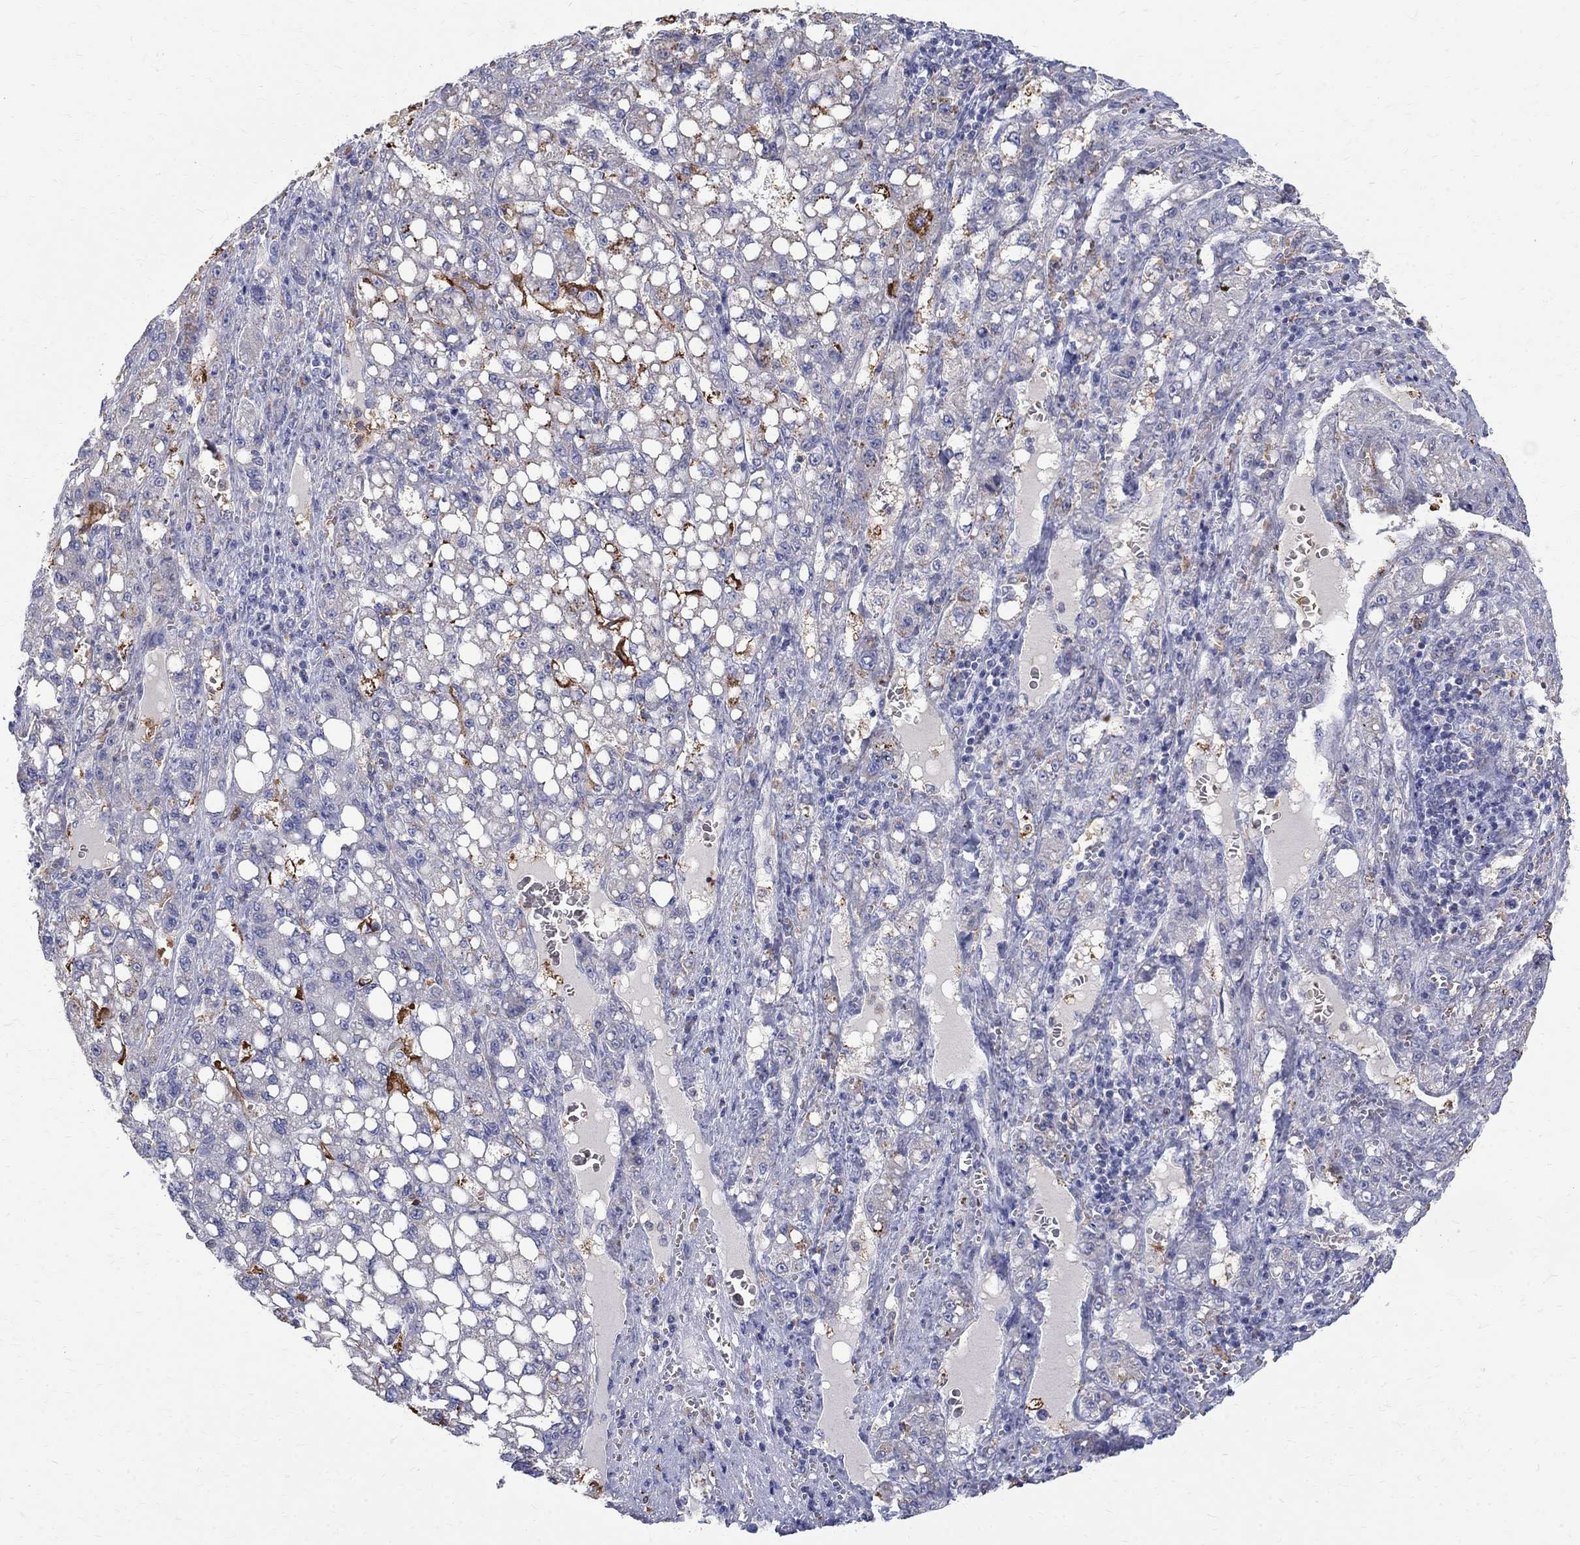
{"staining": {"intensity": "negative", "quantity": "none", "location": "none"}, "tissue": "liver cancer", "cell_type": "Tumor cells", "image_type": "cancer", "snomed": [{"axis": "morphology", "description": "Carcinoma, Hepatocellular, NOS"}, {"axis": "topography", "description": "Liver"}], "caption": "Immunohistochemistry (IHC) histopathology image of liver hepatocellular carcinoma stained for a protein (brown), which exhibits no expression in tumor cells.", "gene": "AGER", "patient": {"sex": "female", "age": 65}}